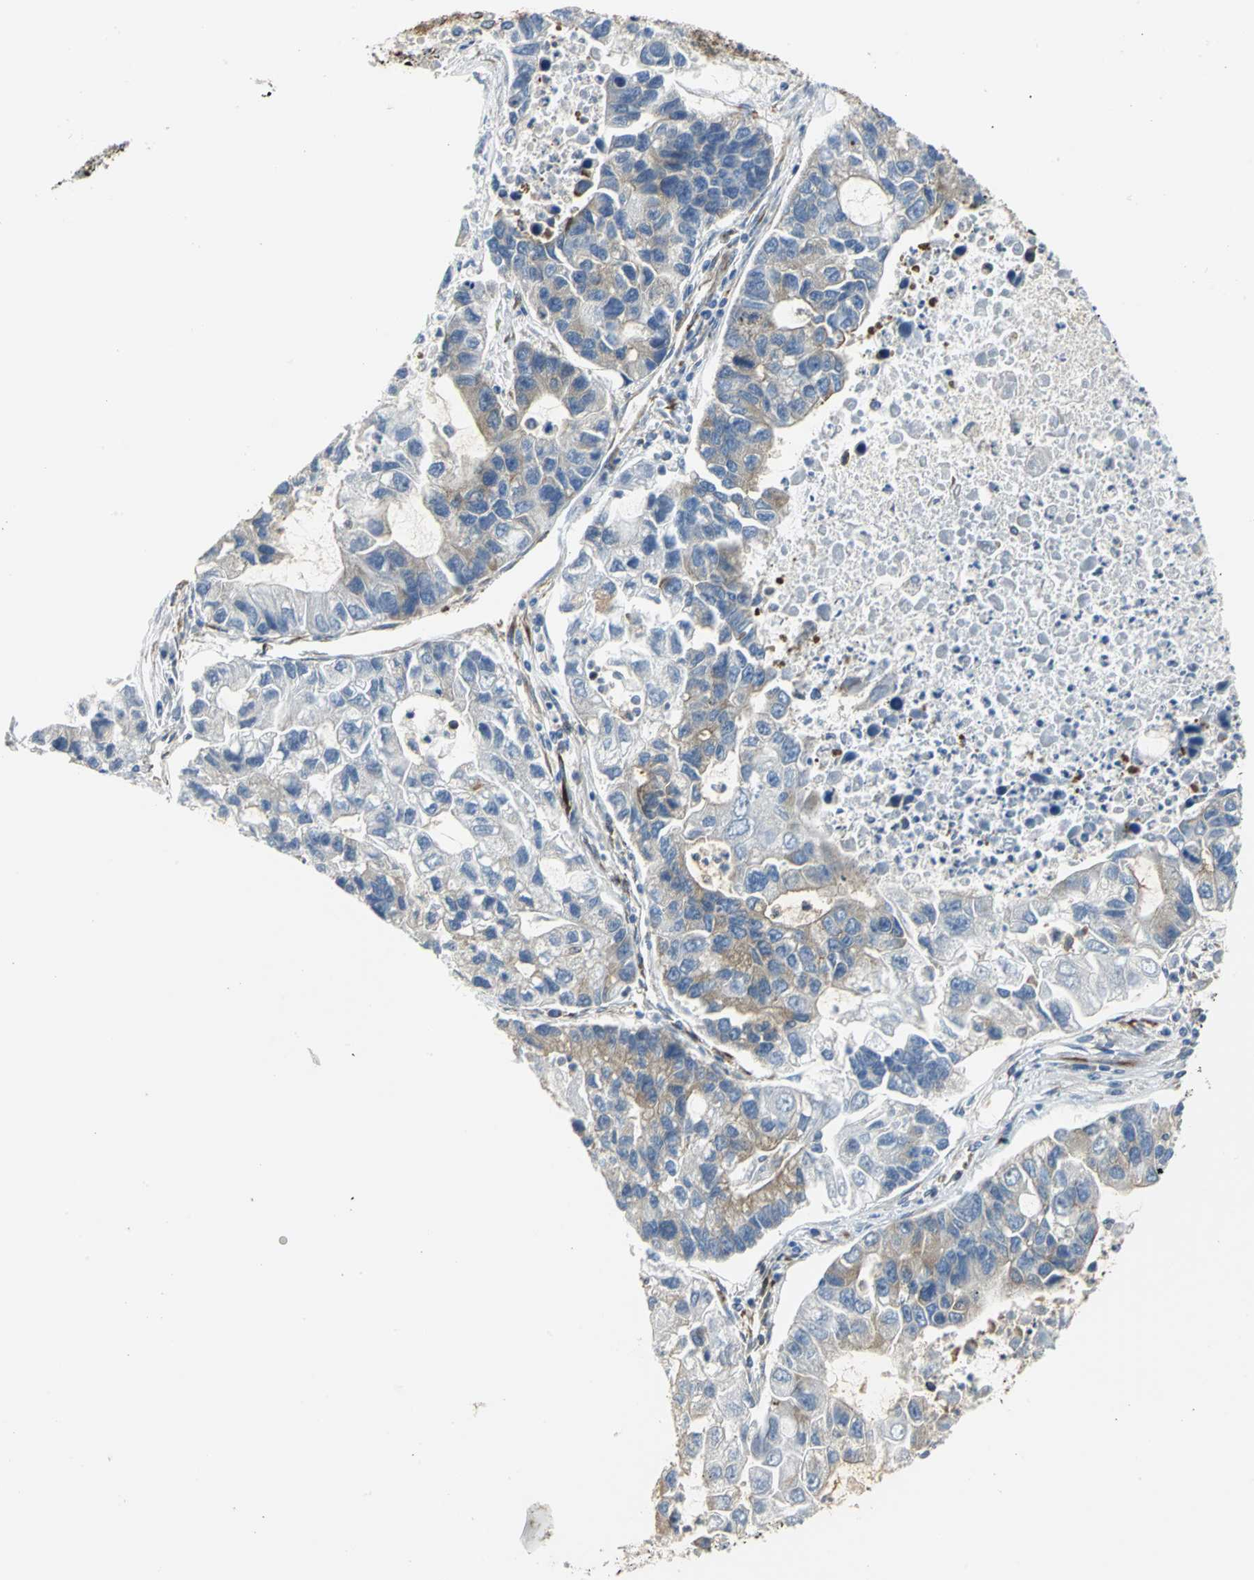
{"staining": {"intensity": "moderate", "quantity": "25%-75%", "location": "cytoplasmic/membranous"}, "tissue": "lung cancer", "cell_type": "Tumor cells", "image_type": "cancer", "snomed": [{"axis": "morphology", "description": "Adenocarcinoma, NOS"}, {"axis": "topography", "description": "Lung"}], "caption": "Immunohistochemical staining of human lung cancer (adenocarcinoma) shows medium levels of moderate cytoplasmic/membranous expression in approximately 25%-75% of tumor cells.", "gene": "YBX1", "patient": {"sex": "female", "age": 51}}